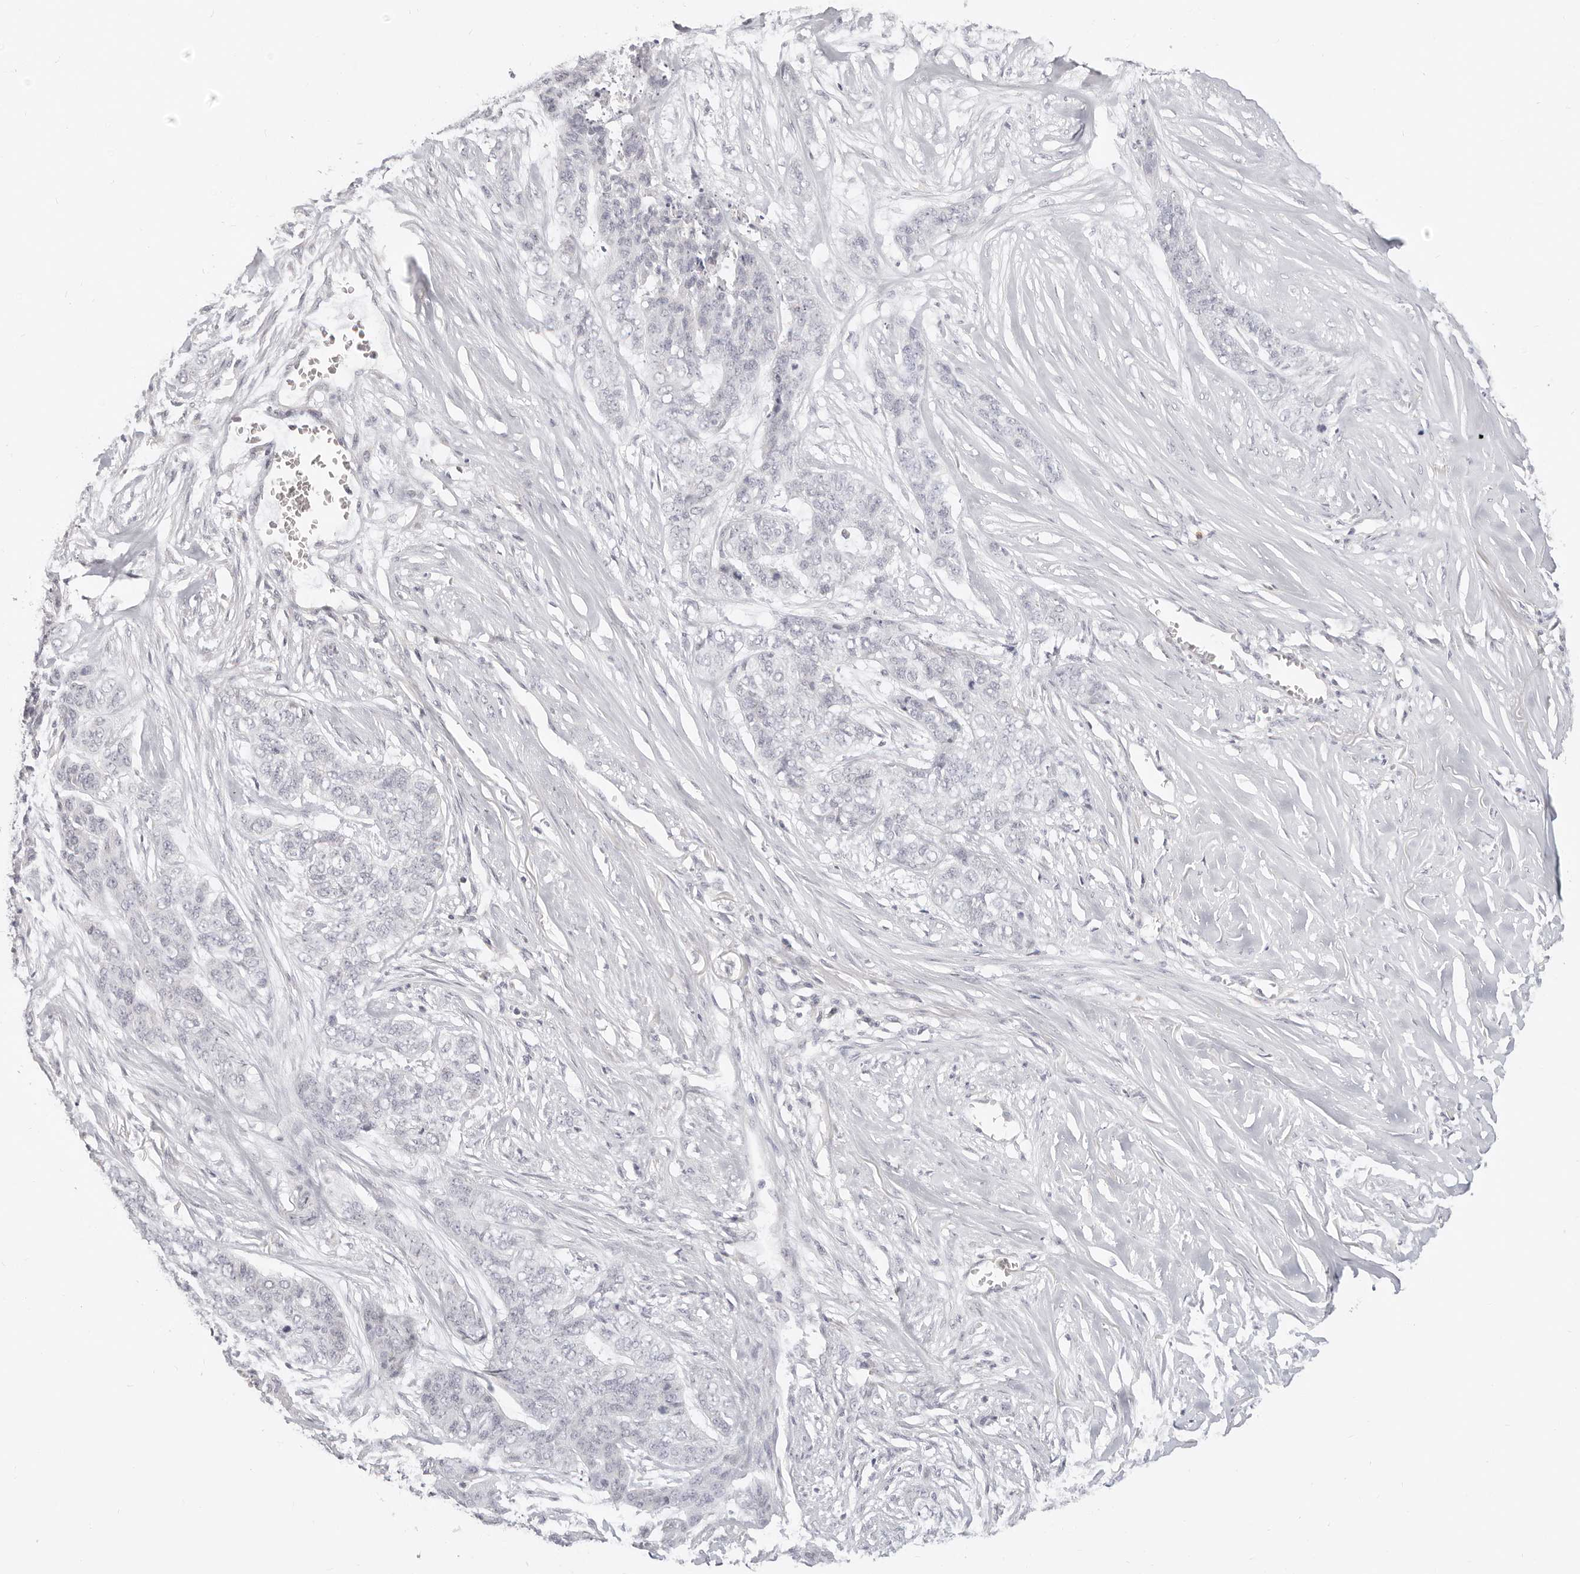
{"staining": {"intensity": "negative", "quantity": "none", "location": "none"}, "tissue": "skin cancer", "cell_type": "Tumor cells", "image_type": "cancer", "snomed": [{"axis": "morphology", "description": "Basal cell carcinoma"}, {"axis": "topography", "description": "Skin"}], "caption": "A high-resolution histopathology image shows immunohistochemistry (IHC) staining of skin basal cell carcinoma, which exhibits no significant expression in tumor cells.", "gene": "ASCL1", "patient": {"sex": "female", "age": 64}}